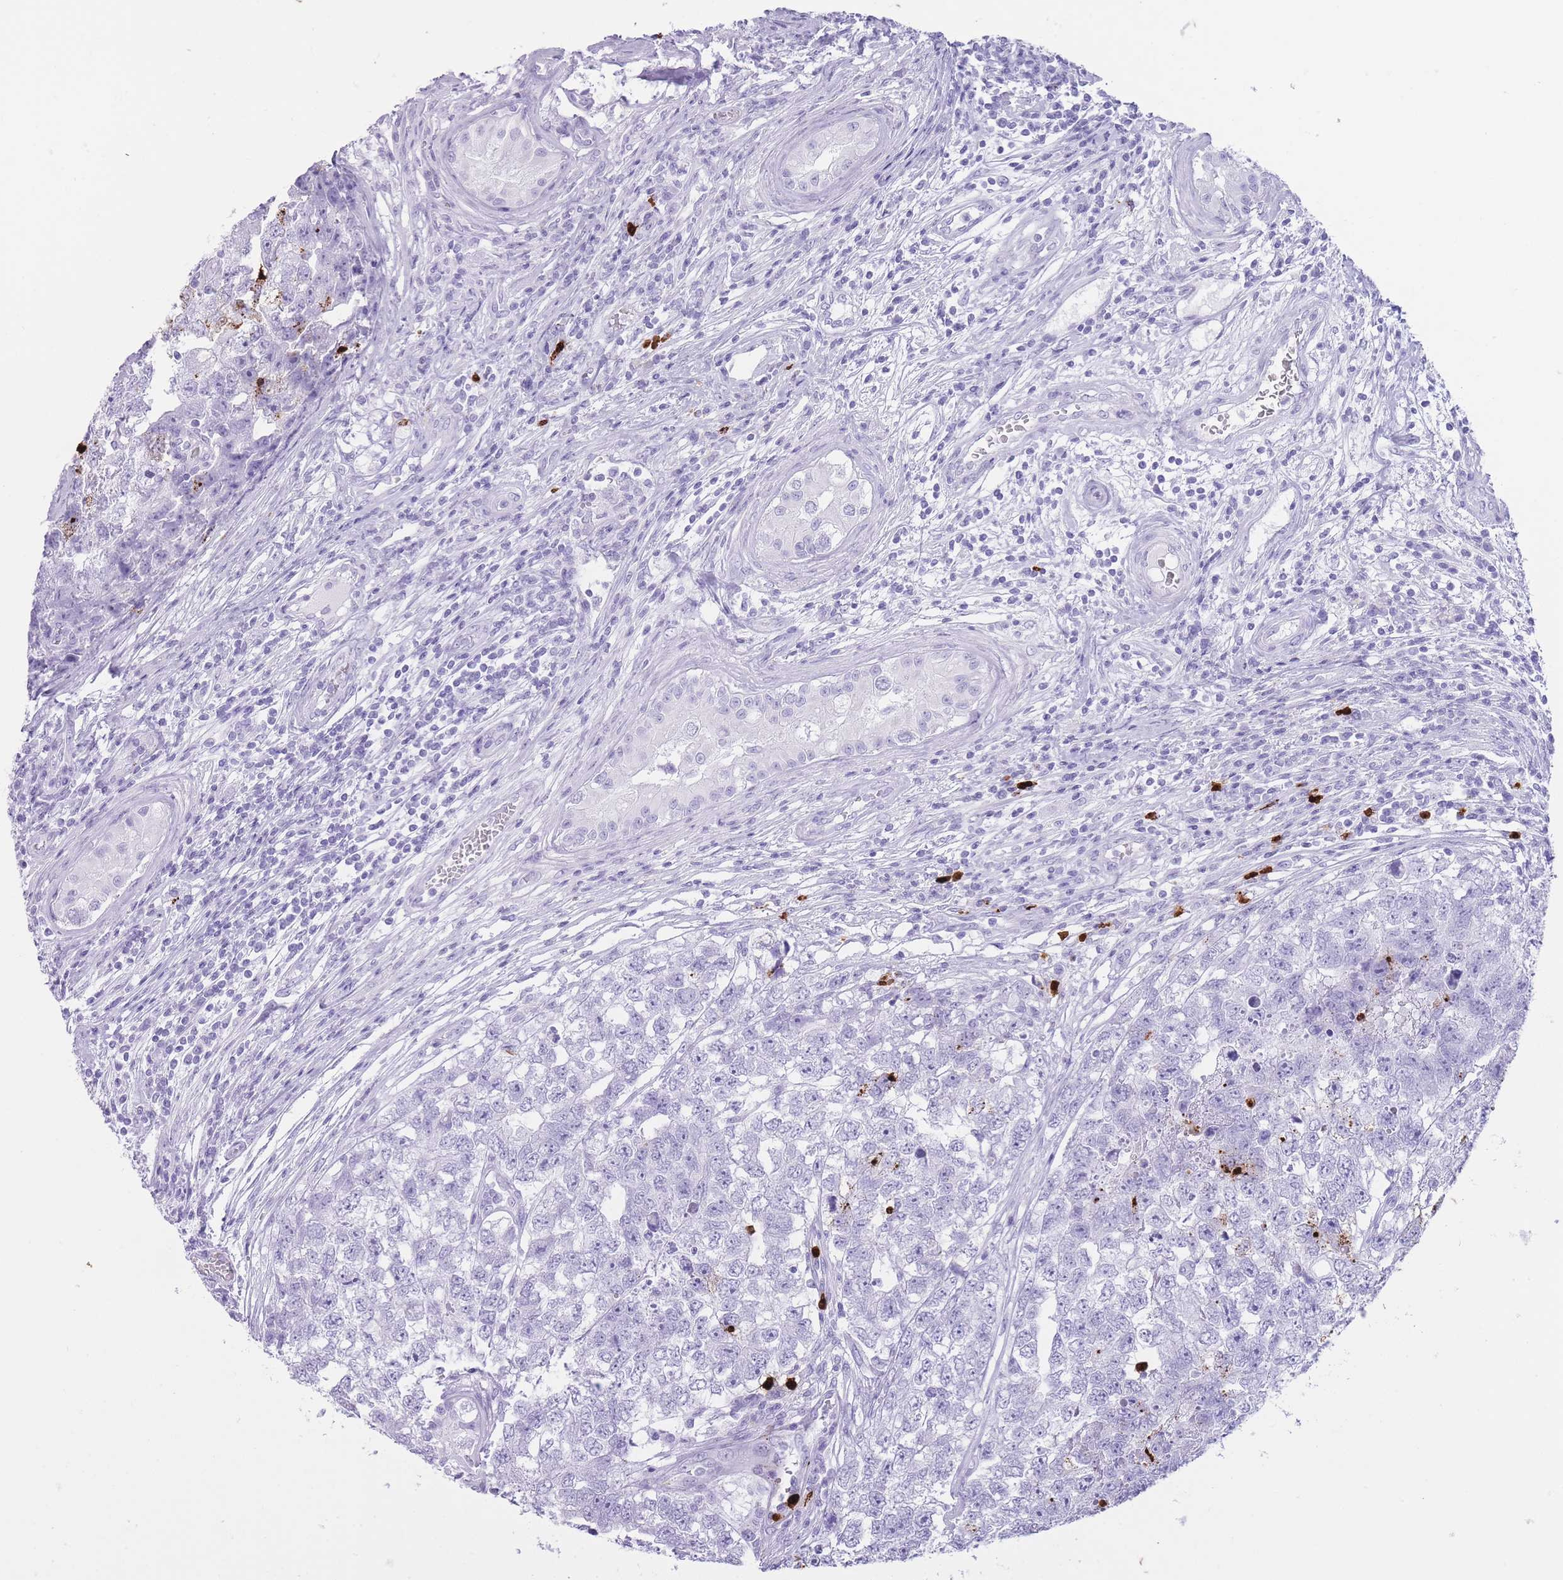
{"staining": {"intensity": "negative", "quantity": "none", "location": "none"}, "tissue": "testis cancer", "cell_type": "Tumor cells", "image_type": "cancer", "snomed": [{"axis": "morphology", "description": "Carcinoma, Embryonal, NOS"}, {"axis": "topography", "description": "Testis"}], "caption": "An immunohistochemistry (IHC) photomicrograph of testis embryonal carcinoma is shown. There is no staining in tumor cells of testis embryonal carcinoma.", "gene": "OR4F21", "patient": {"sex": "male", "age": 22}}